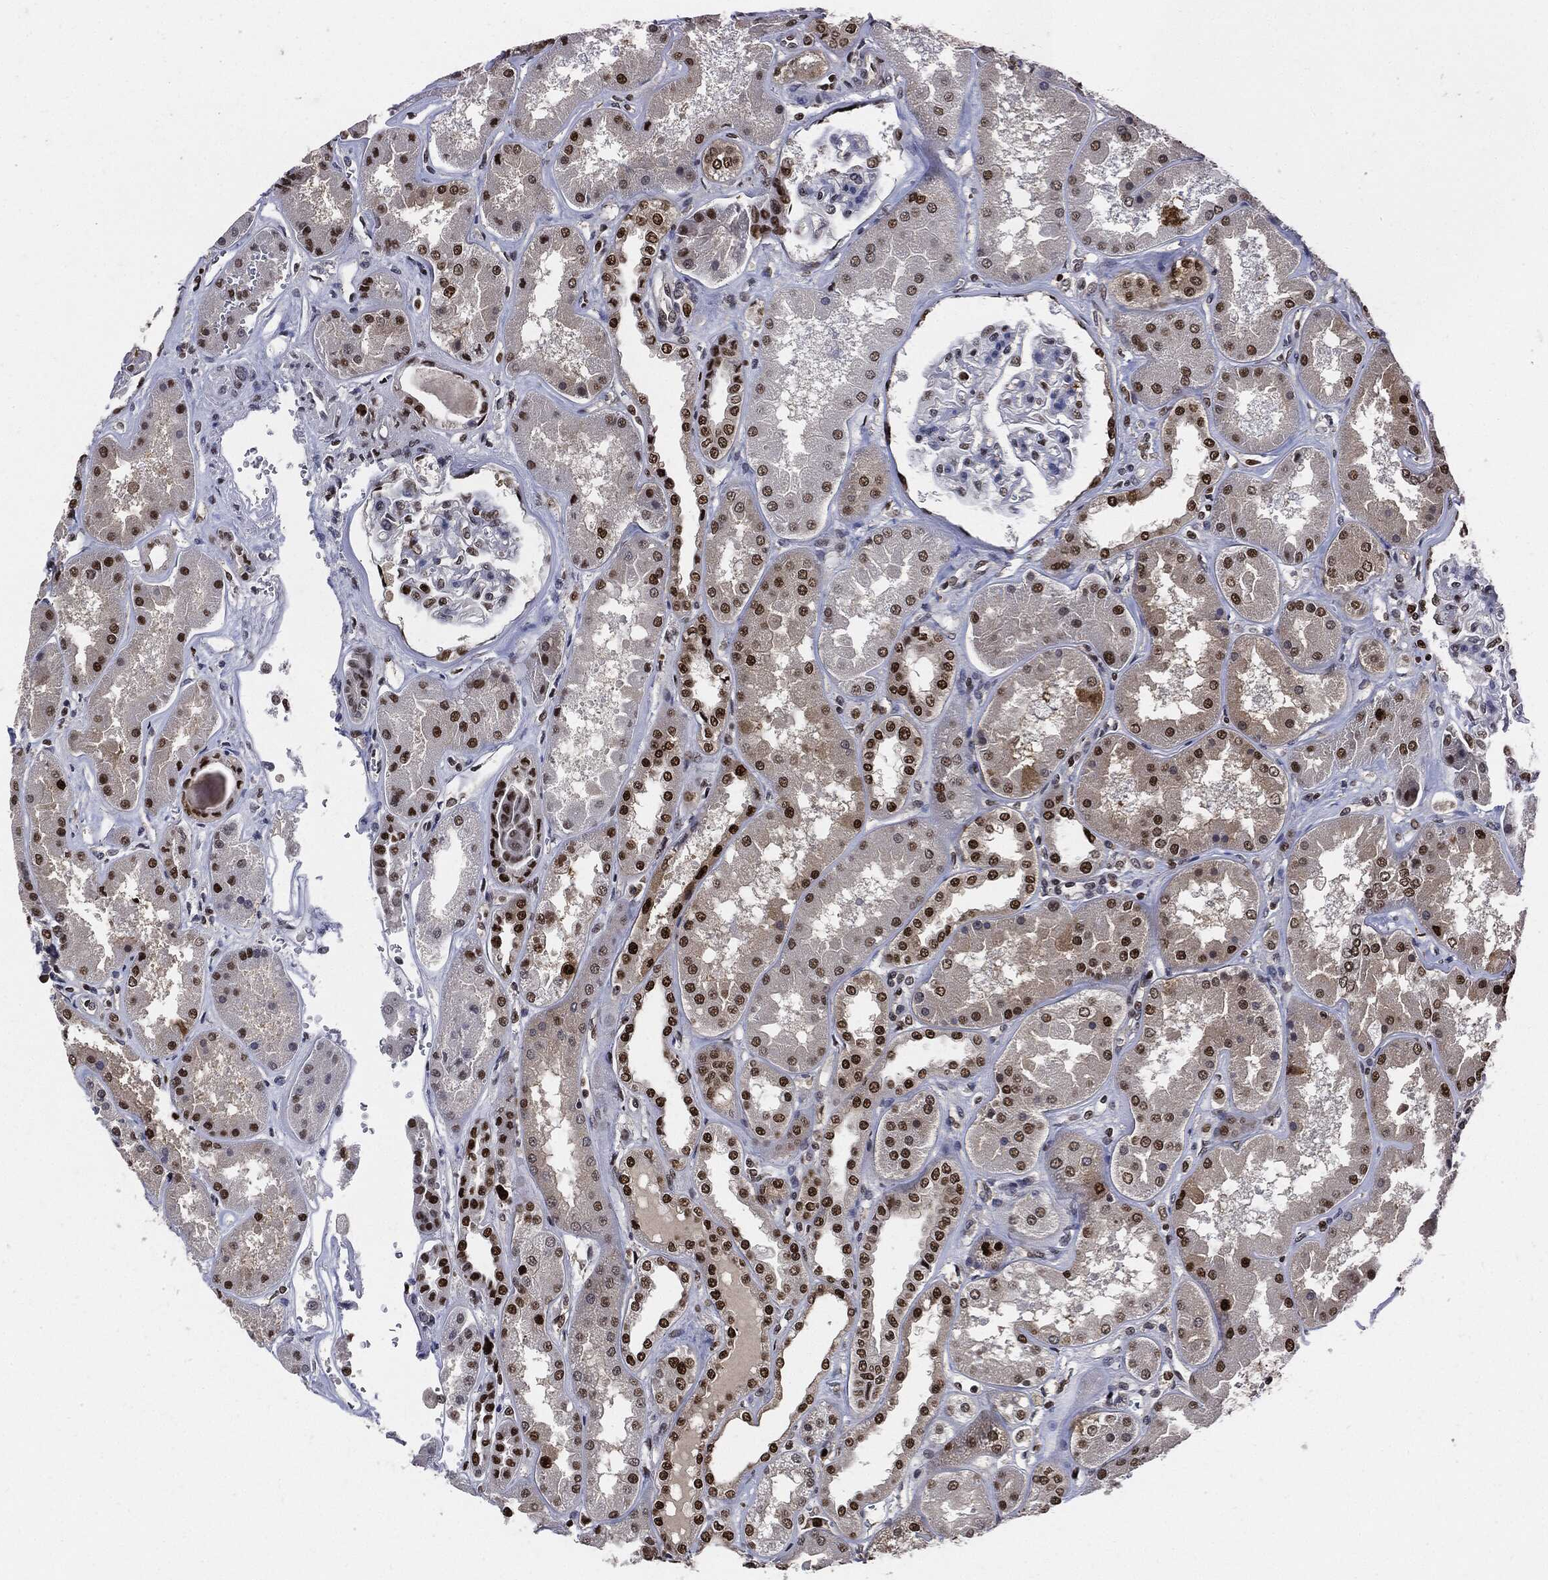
{"staining": {"intensity": "strong", "quantity": "<25%", "location": "nuclear"}, "tissue": "kidney", "cell_type": "Cells in glomeruli", "image_type": "normal", "snomed": [{"axis": "morphology", "description": "Normal tissue, NOS"}, {"axis": "topography", "description": "Kidney"}], "caption": "Immunohistochemical staining of normal human kidney displays <25% levels of strong nuclear protein expression in approximately <25% of cells in glomeruli.", "gene": "PCNA", "patient": {"sex": "female", "age": 56}}